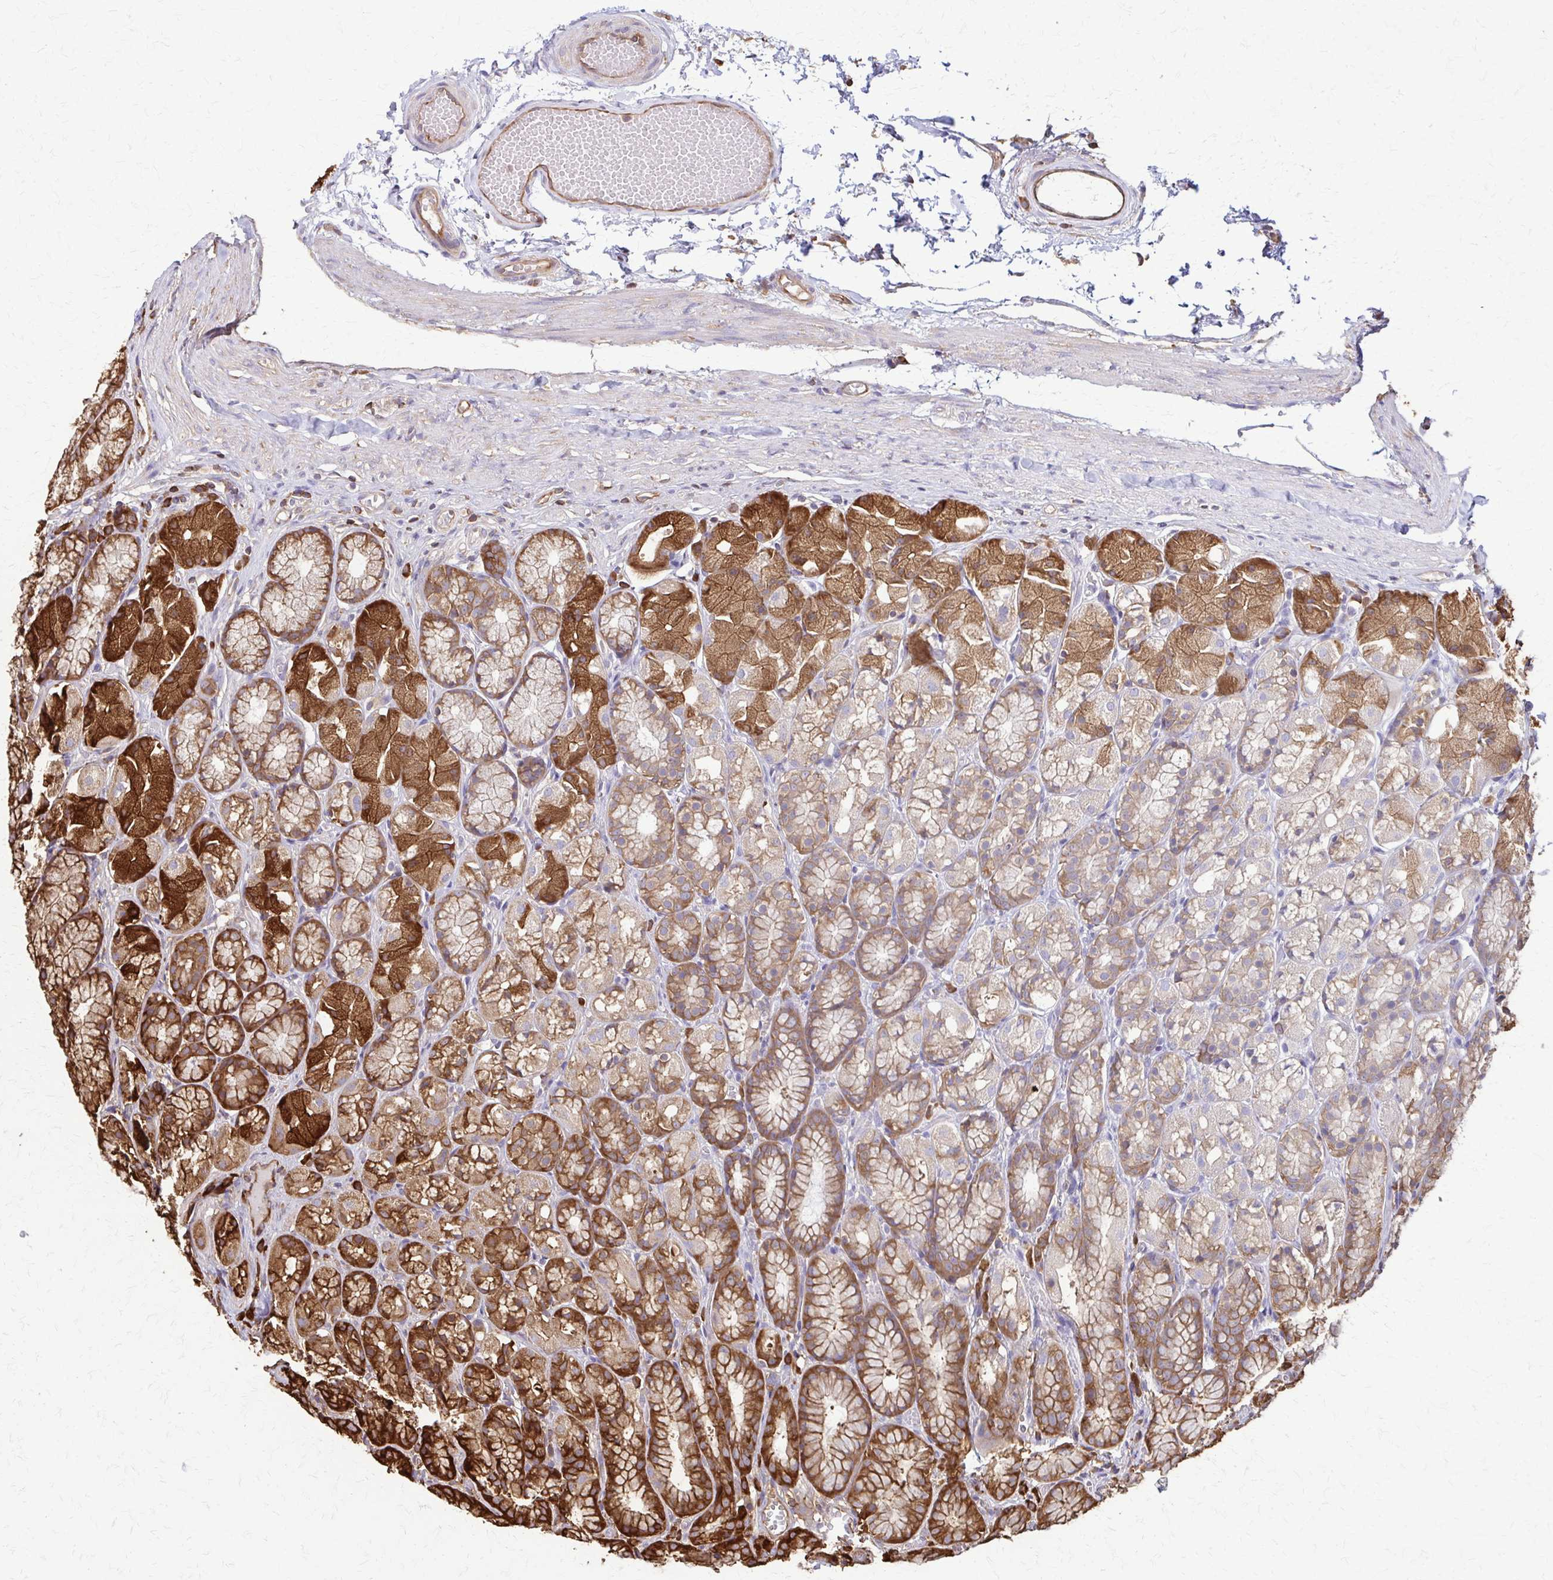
{"staining": {"intensity": "moderate", "quantity": "25%-75%", "location": "cytoplasmic/membranous"}, "tissue": "stomach", "cell_type": "Glandular cells", "image_type": "normal", "snomed": [{"axis": "morphology", "description": "Normal tissue, NOS"}, {"axis": "topography", "description": "Stomach"}], "caption": "Brown immunohistochemical staining in unremarkable stomach exhibits moderate cytoplasmic/membranous staining in approximately 25%-75% of glandular cells.", "gene": "EEF2", "patient": {"sex": "male", "age": 70}}